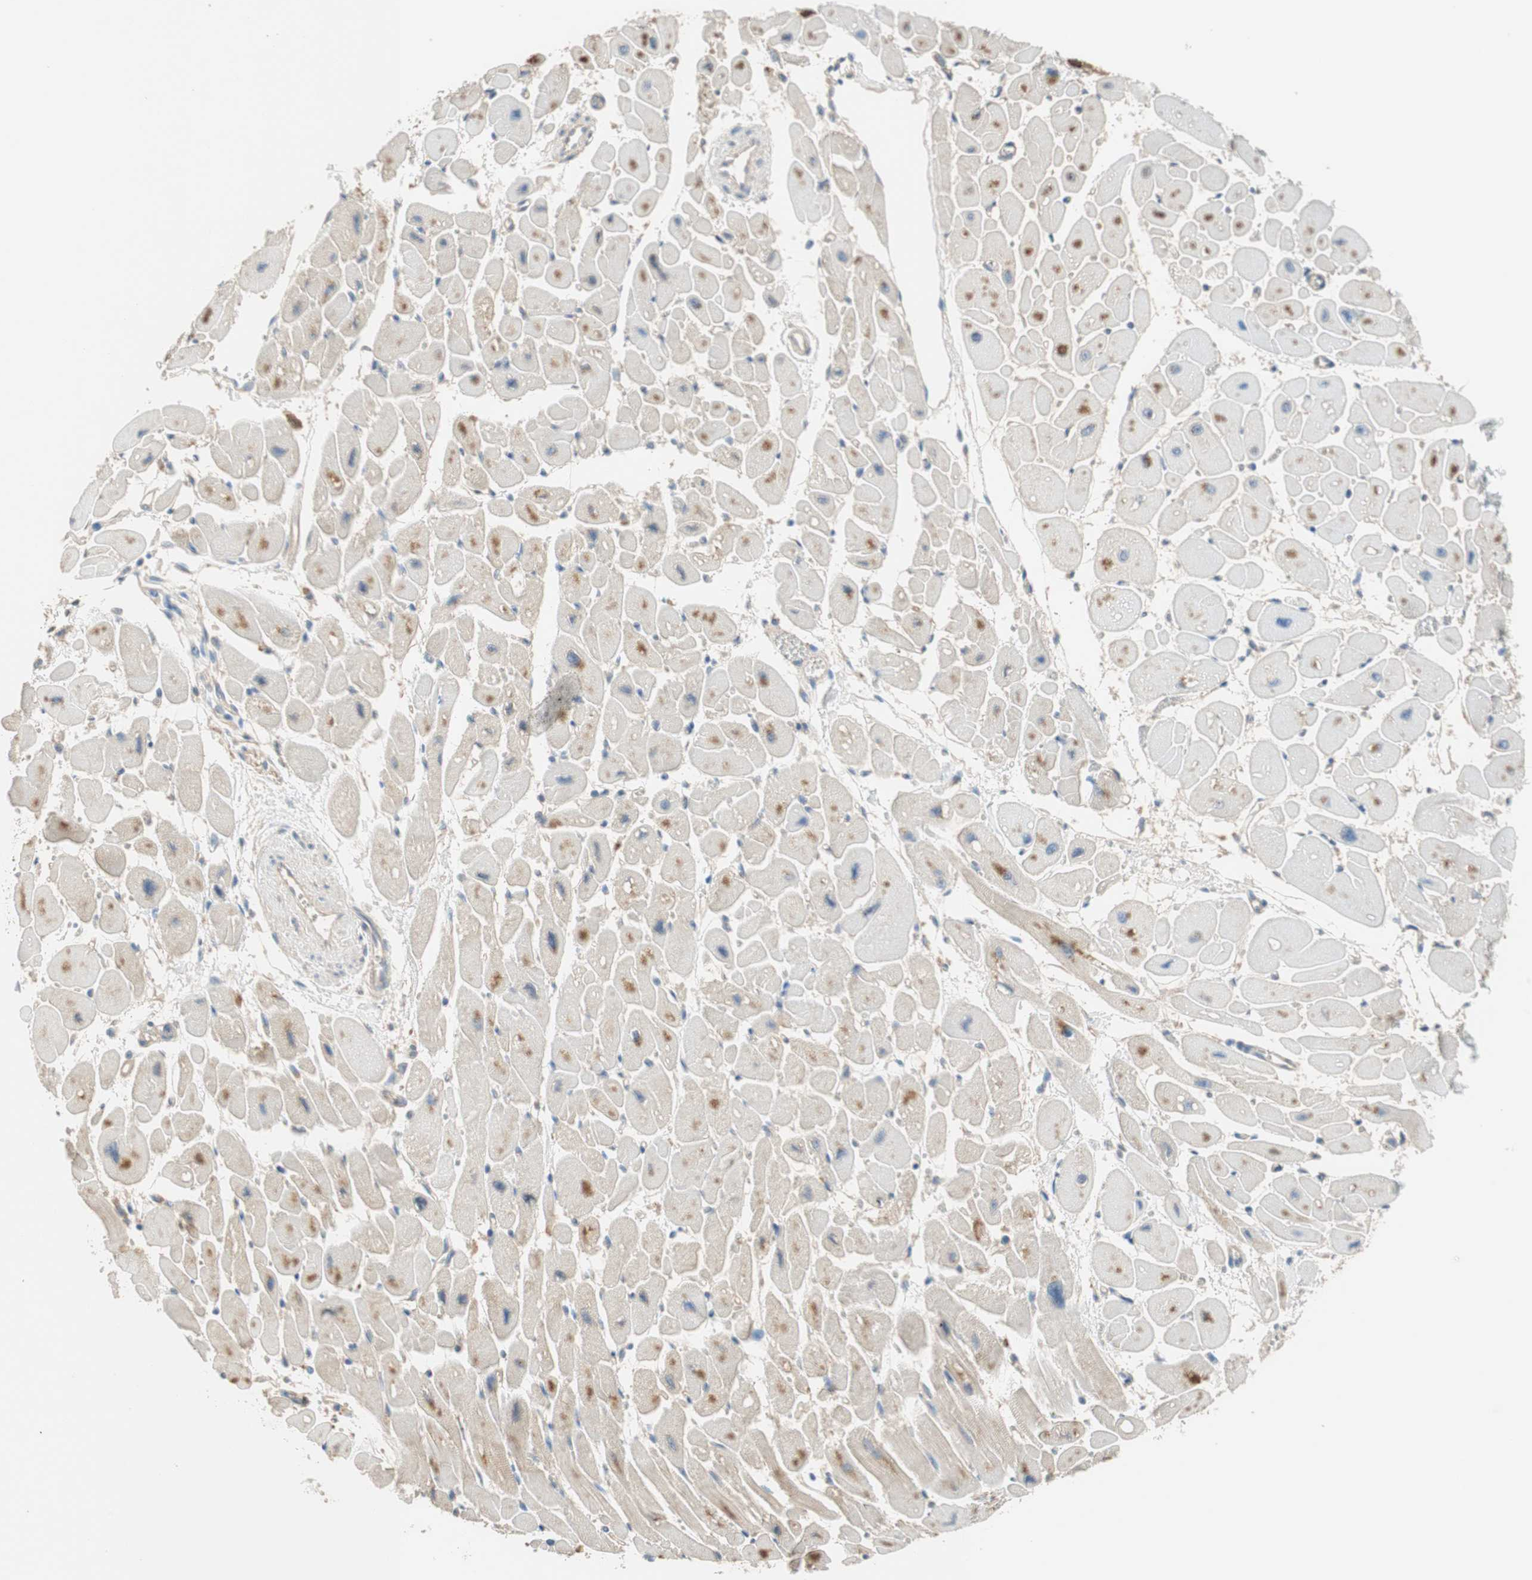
{"staining": {"intensity": "negative", "quantity": "none", "location": "none"}, "tissue": "heart muscle", "cell_type": "Cardiomyocytes", "image_type": "normal", "snomed": [{"axis": "morphology", "description": "Normal tissue, NOS"}, {"axis": "topography", "description": "Heart"}], "caption": "This image is of benign heart muscle stained with IHC to label a protein in brown with the nuclei are counter-stained blue. There is no staining in cardiomyocytes. Brightfield microscopy of immunohistochemistry (IHC) stained with DAB (3,3'-diaminobenzidine) (brown) and hematoxylin (blue), captured at high magnification.", "gene": "GLUL", "patient": {"sex": "female", "age": 54}}